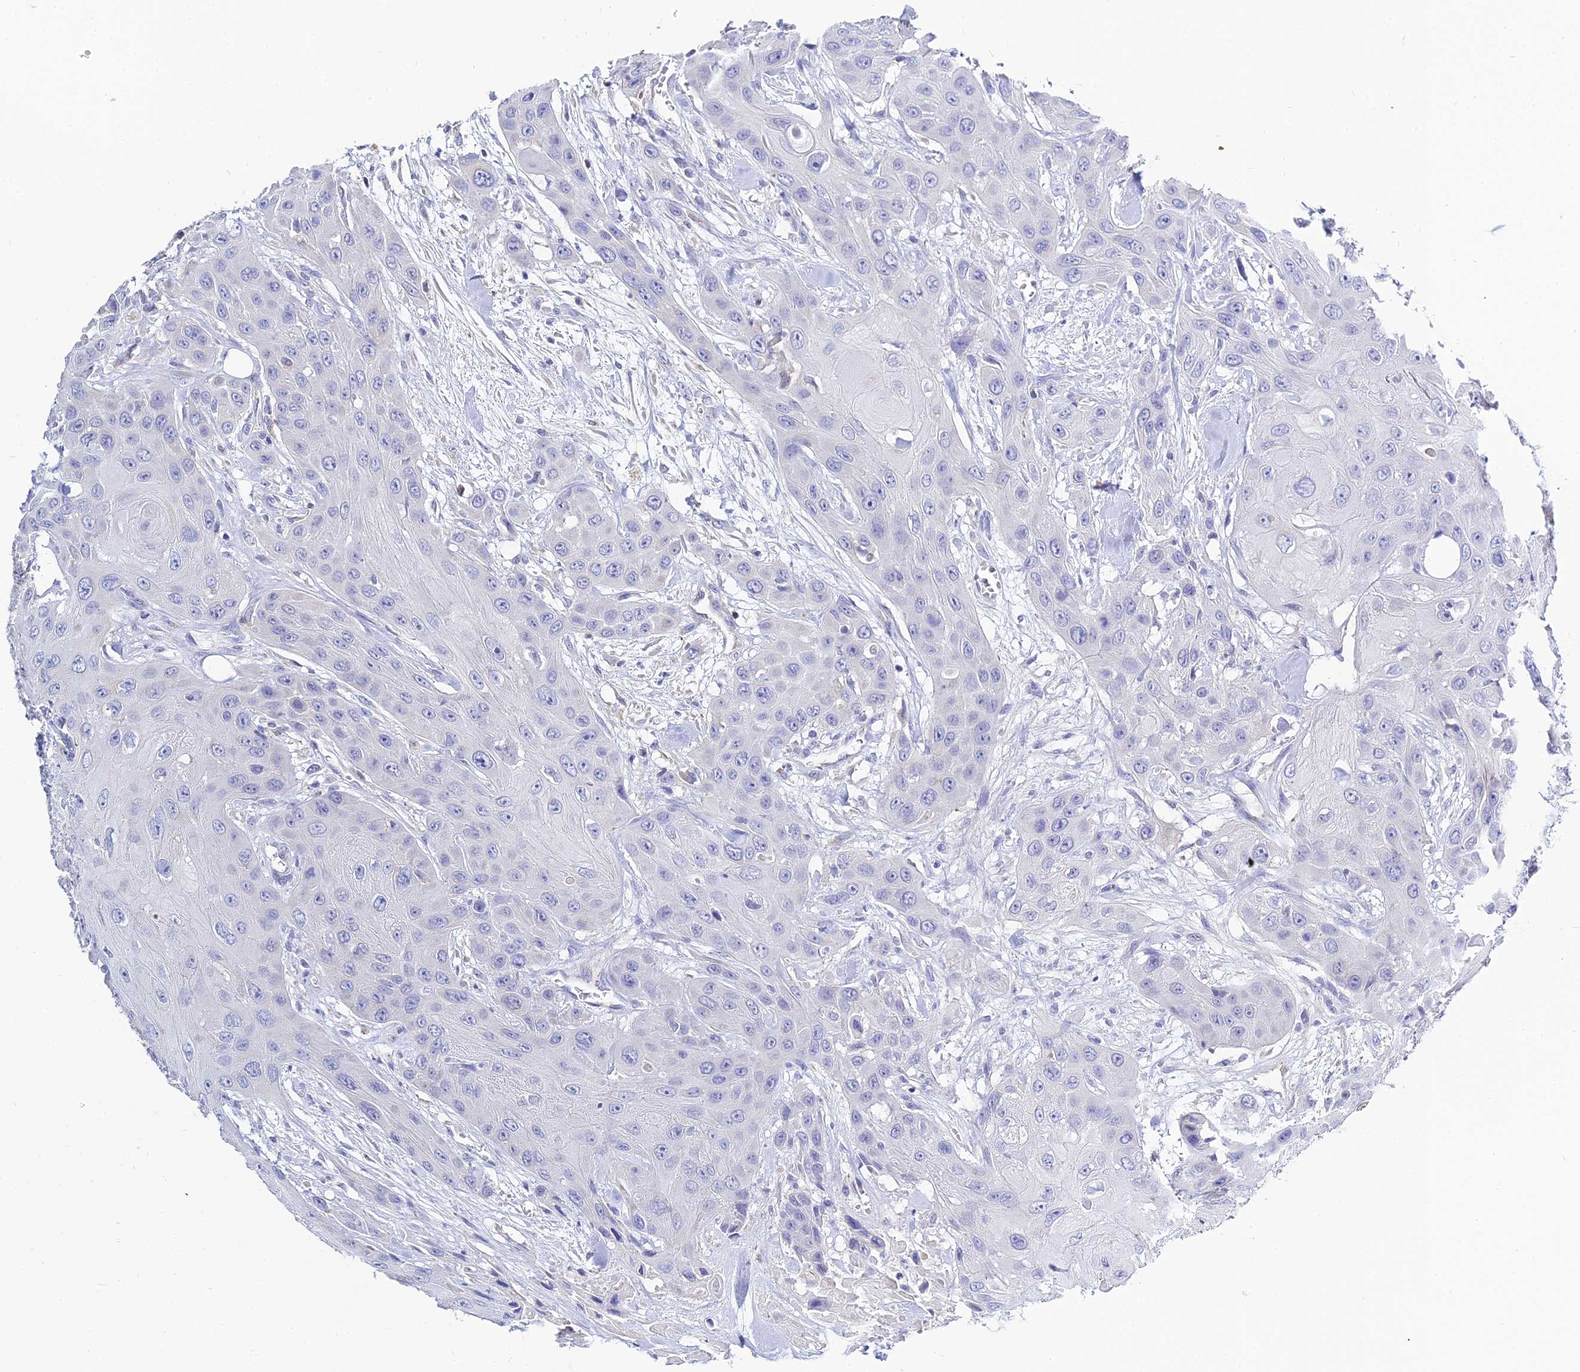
{"staining": {"intensity": "negative", "quantity": "none", "location": "none"}, "tissue": "head and neck cancer", "cell_type": "Tumor cells", "image_type": "cancer", "snomed": [{"axis": "morphology", "description": "Squamous cell carcinoma, NOS"}, {"axis": "topography", "description": "Head-Neck"}], "caption": "Immunohistochemistry (IHC) of head and neck cancer (squamous cell carcinoma) demonstrates no positivity in tumor cells.", "gene": "ZXDA", "patient": {"sex": "male", "age": 81}}